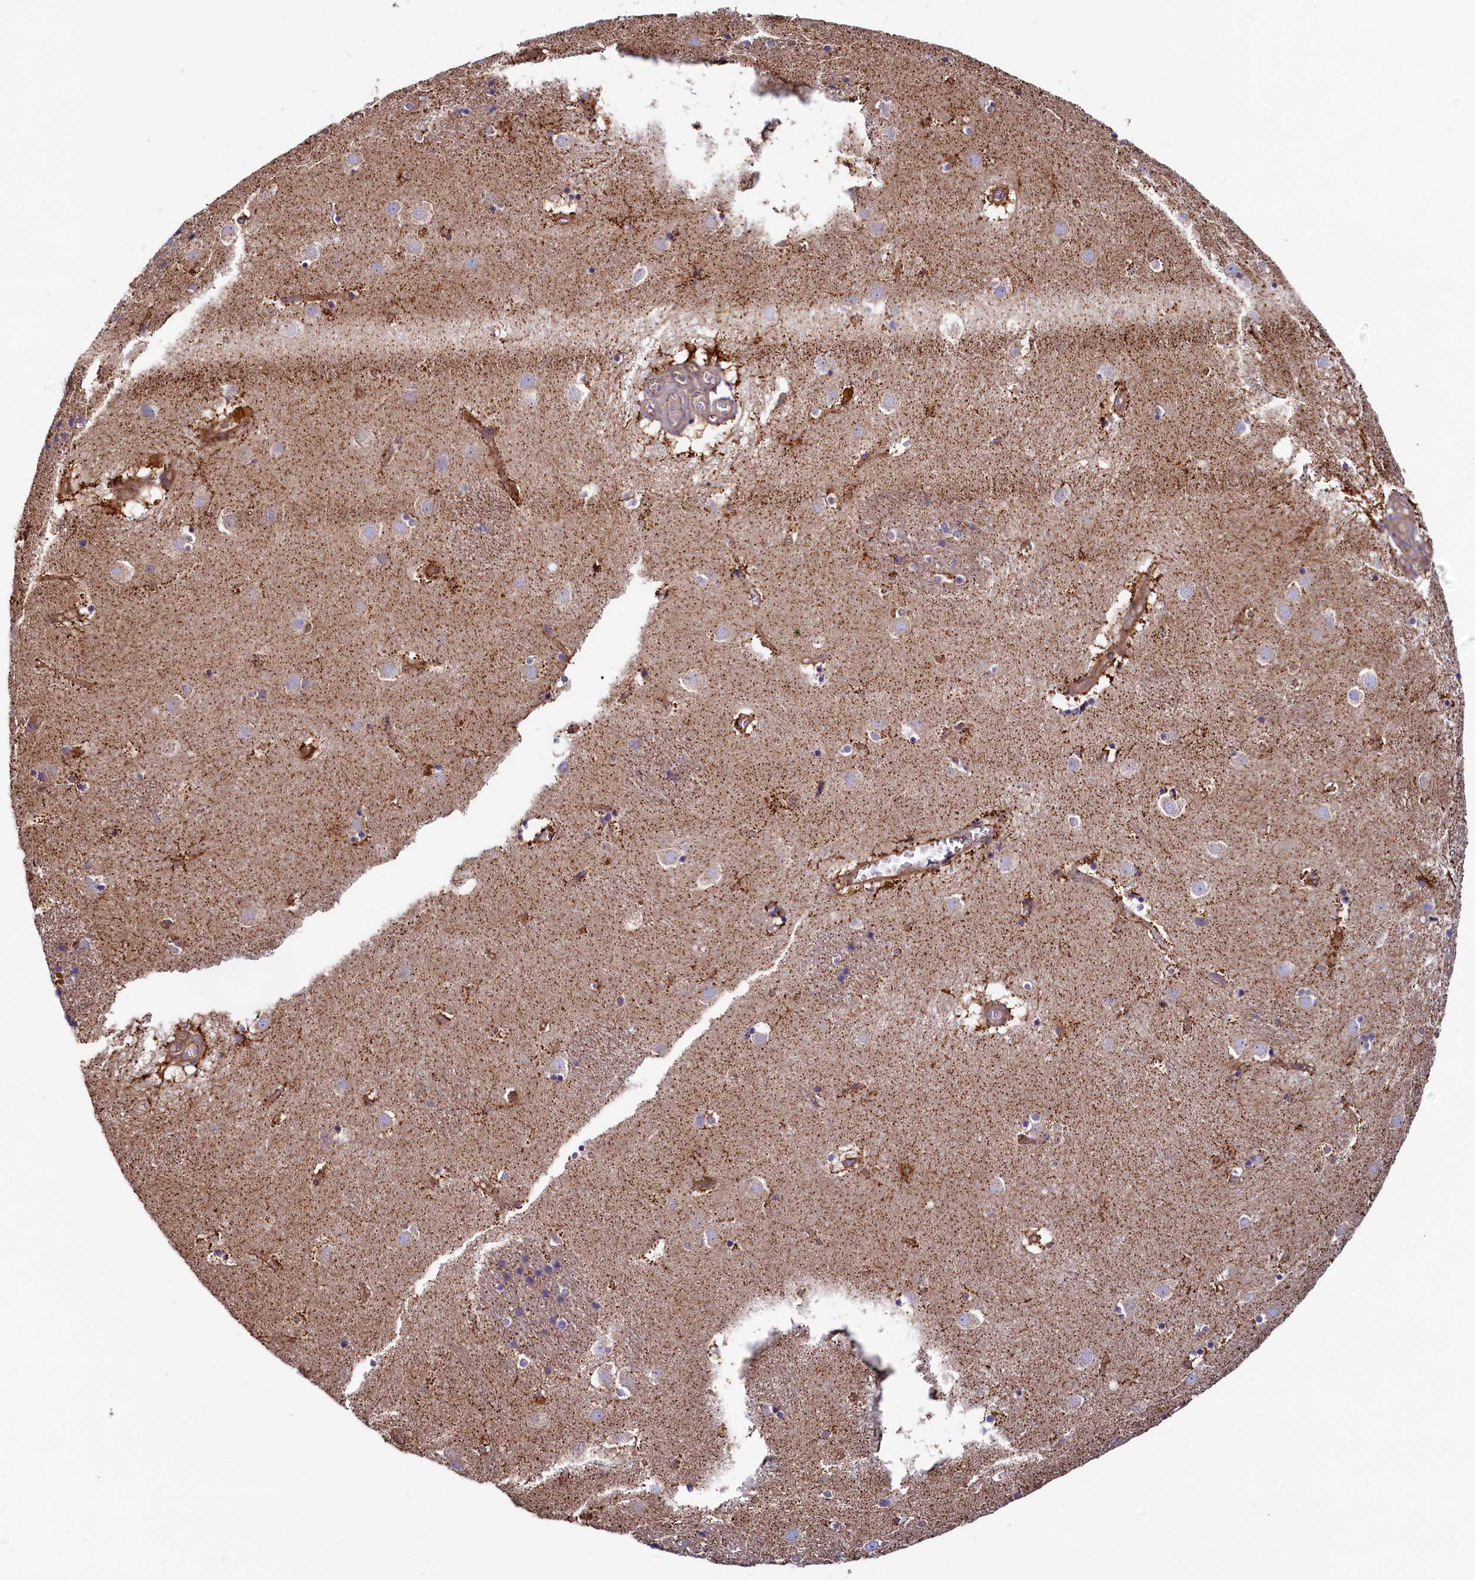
{"staining": {"intensity": "moderate", "quantity": "<25%", "location": "cytoplasmic/membranous"}, "tissue": "caudate", "cell_type": "Glial cells", "image_type": "normal", "snomed": [{"axis": "morphology", "description": "Normal tissue, NOS"}, {"axis": "topography", "description": "Lateral ventricle wall"}], "caption": "Immunohistochemical staining of benign caudate exhibits low levels of moderate cytoplasmic/membranous positivity in approximately <25% of glial cells.", "gene": "ASTE1", "patient": {"sex": "male", "age": 70}}